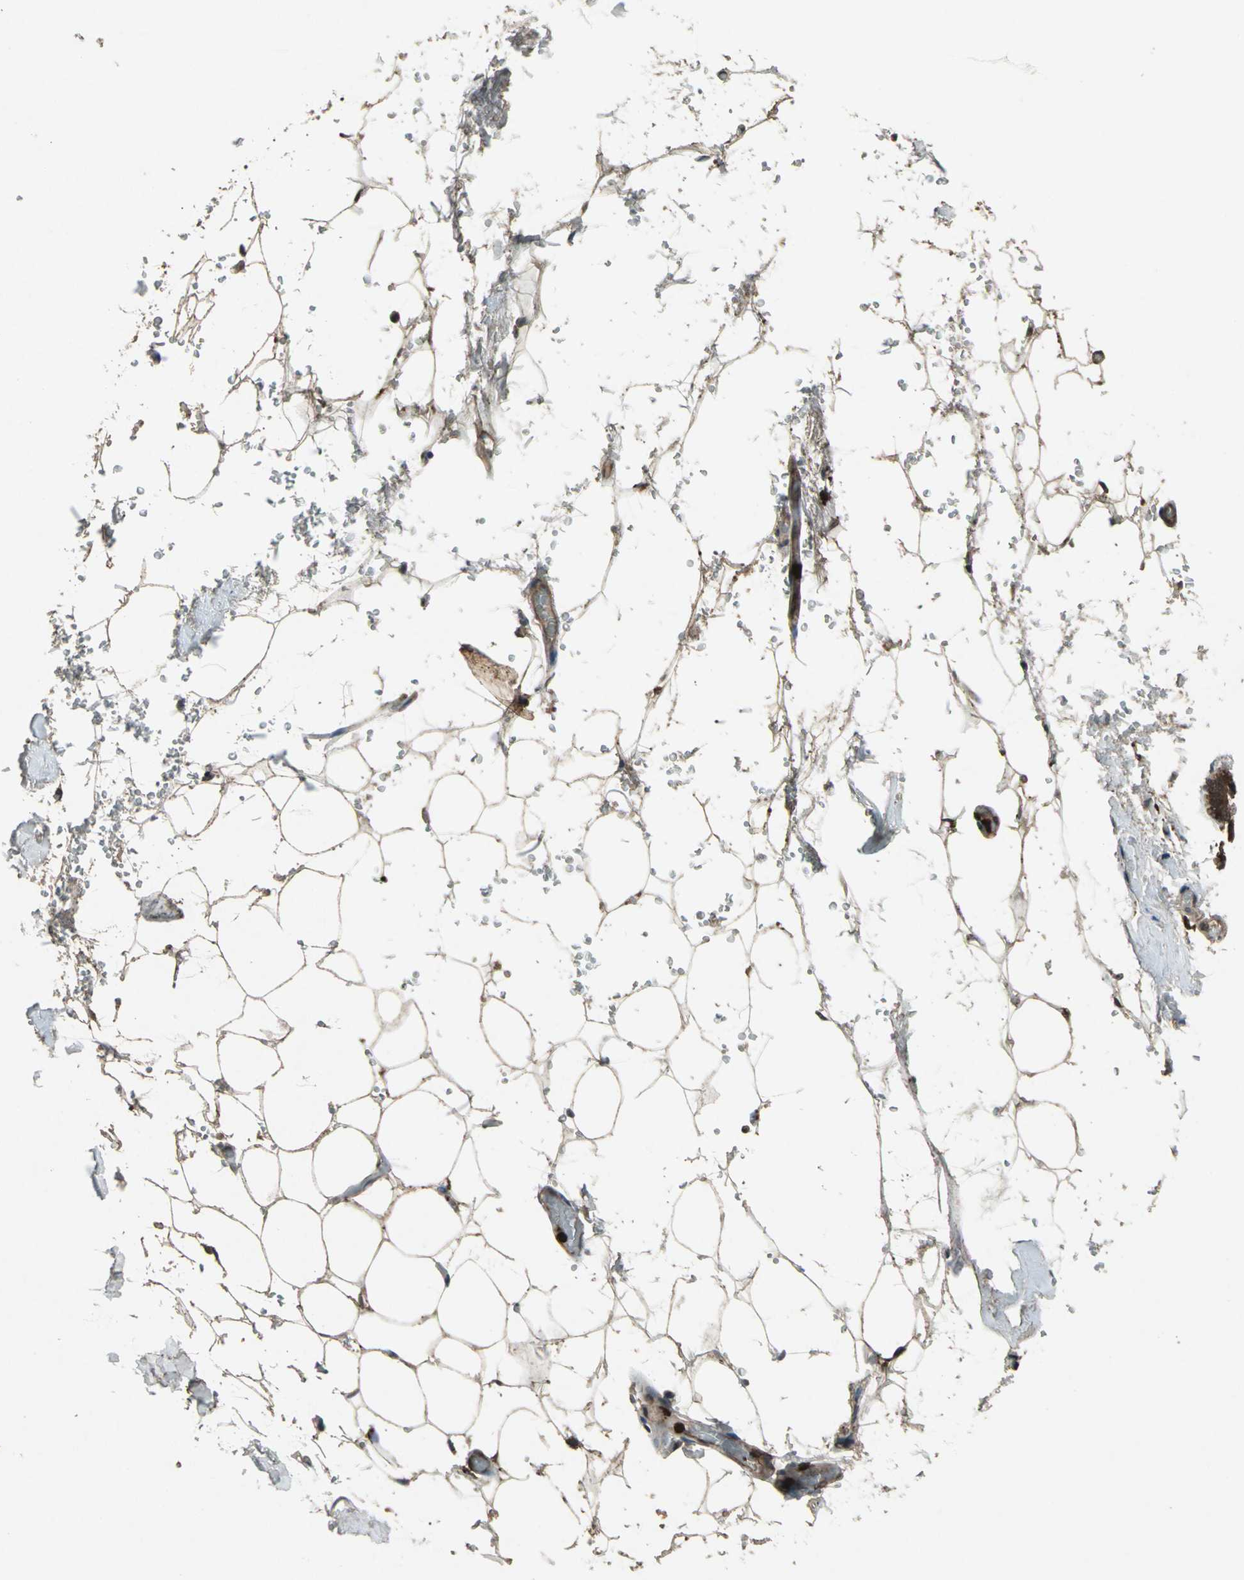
{"staining": {"intensity": "moderate", "quantity": ">75%", "location": "cytoplasmic/membranous"}, "tissue": "breast", "cell_type": "Adipocytes", "image_type": "normal", "snomed": [{"axis": "morphology", "description": "Normal tissue, NOS"}, {"axis": "topography", "description": "Breast"}, {"axis": "topography", "description": "Soft tissue"}], "caption": "Immunohistochemistry (IHC) micrograph of benign breast: human breast stained using immunohistochemistry demonstrates medium levels of moderate protein expression localized specifically in the cytoplasmic/membranous of adipocytes, appearing as a cytoplasmic/membranous brown color.", "gene": "PYCARD", "patient": {"sex": "female", "age": 75}}